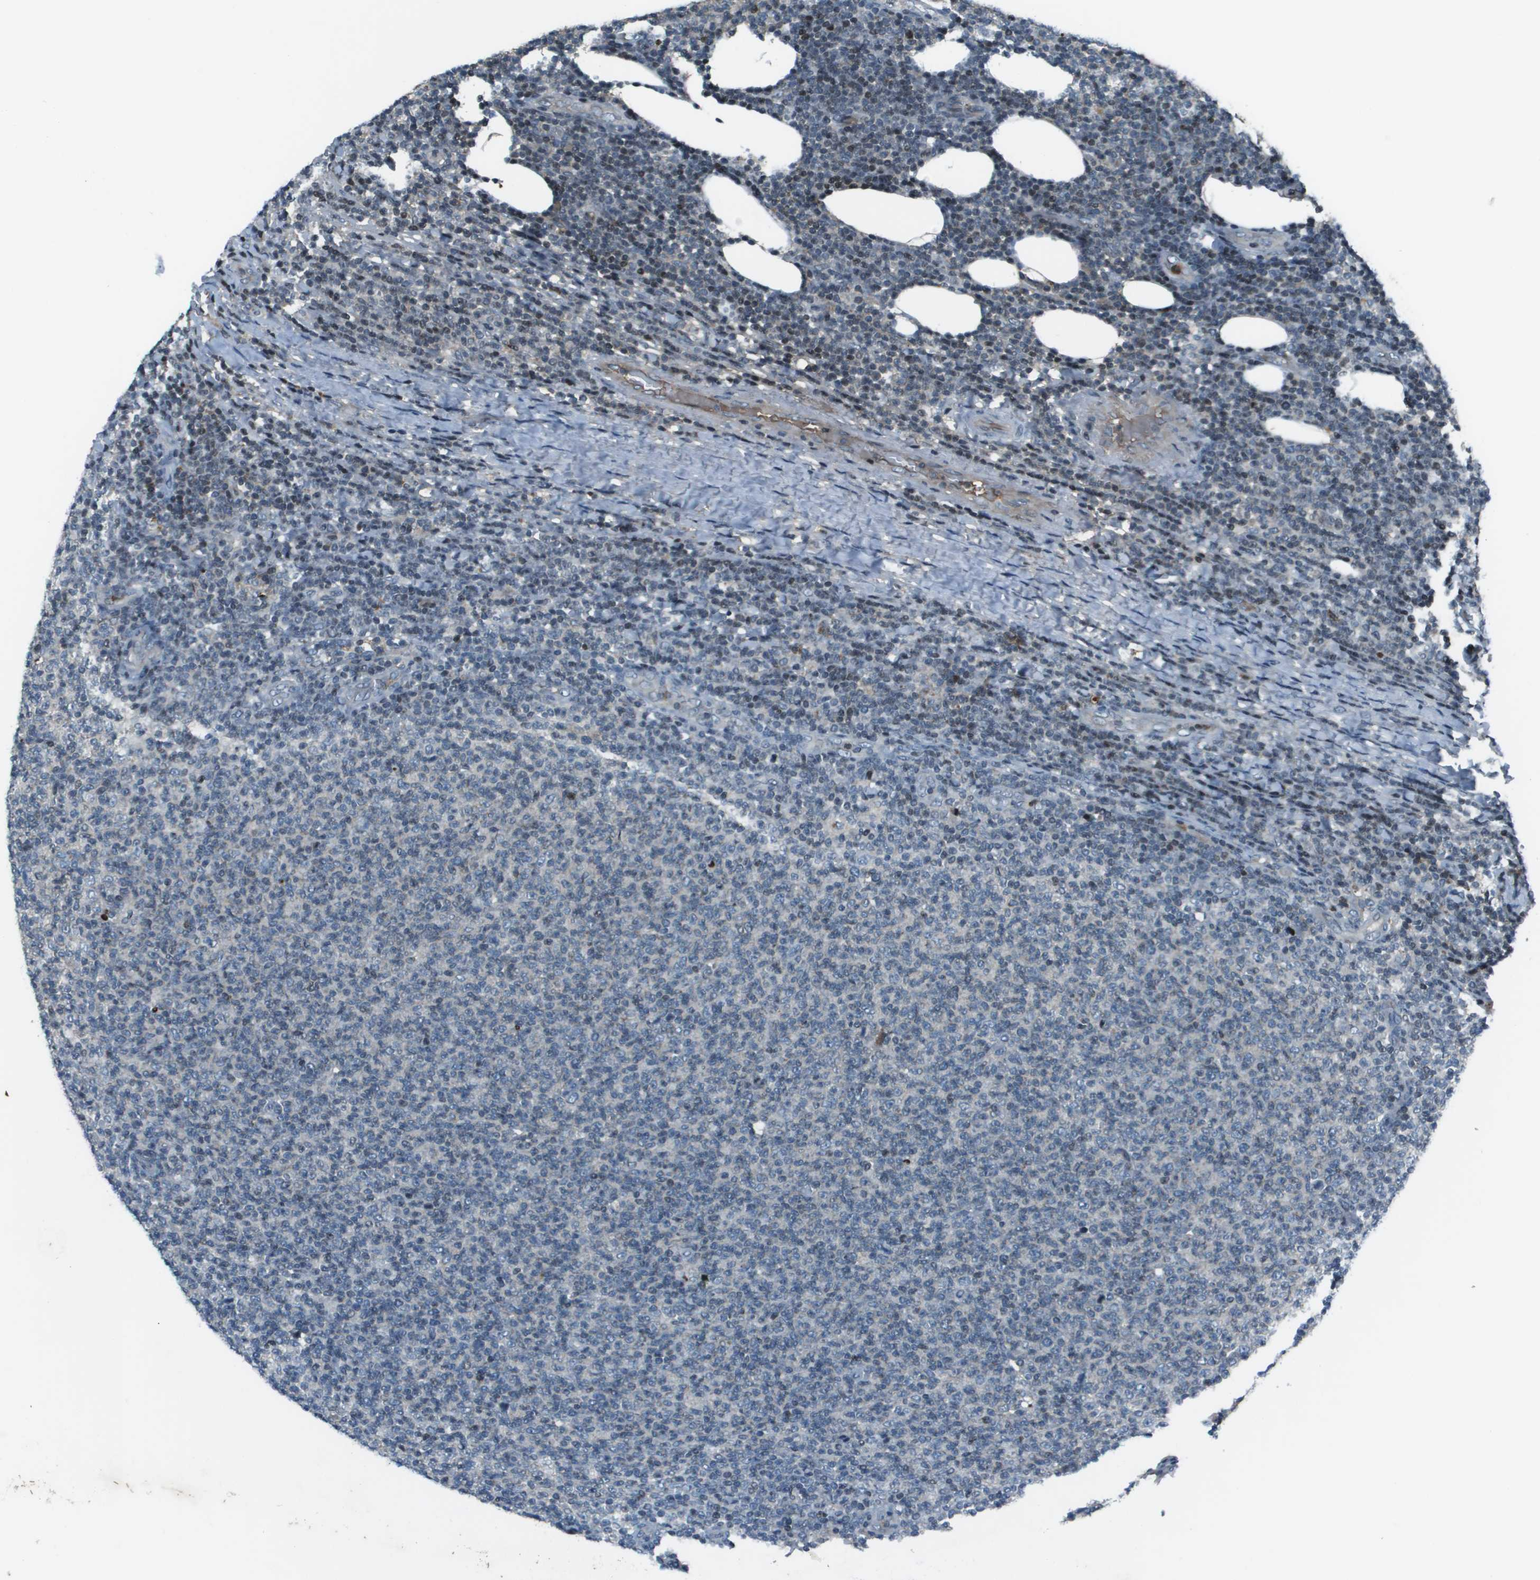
{"staining": {"intensity": "weak", "quantity": "<25%", "location": "nuclear"}, "tissue": "lymphoma", "cell_type": "Tumor cells", "image_type": "cancer", "snomed": [{"axis": "morphology", "description": "Malignant lymphoma, non-Hodgkin's type, Low grade"}, {"axis": "topography", "description": "Lymph node"}], "caption": "The image displays no staining of tumor cells in malignant lymphoma, non-Hodgkin's type (low-grade). Nuclei are stained in blue.", "gene": "CXCL12", "patient": {"sex": "male", "age": 66}}